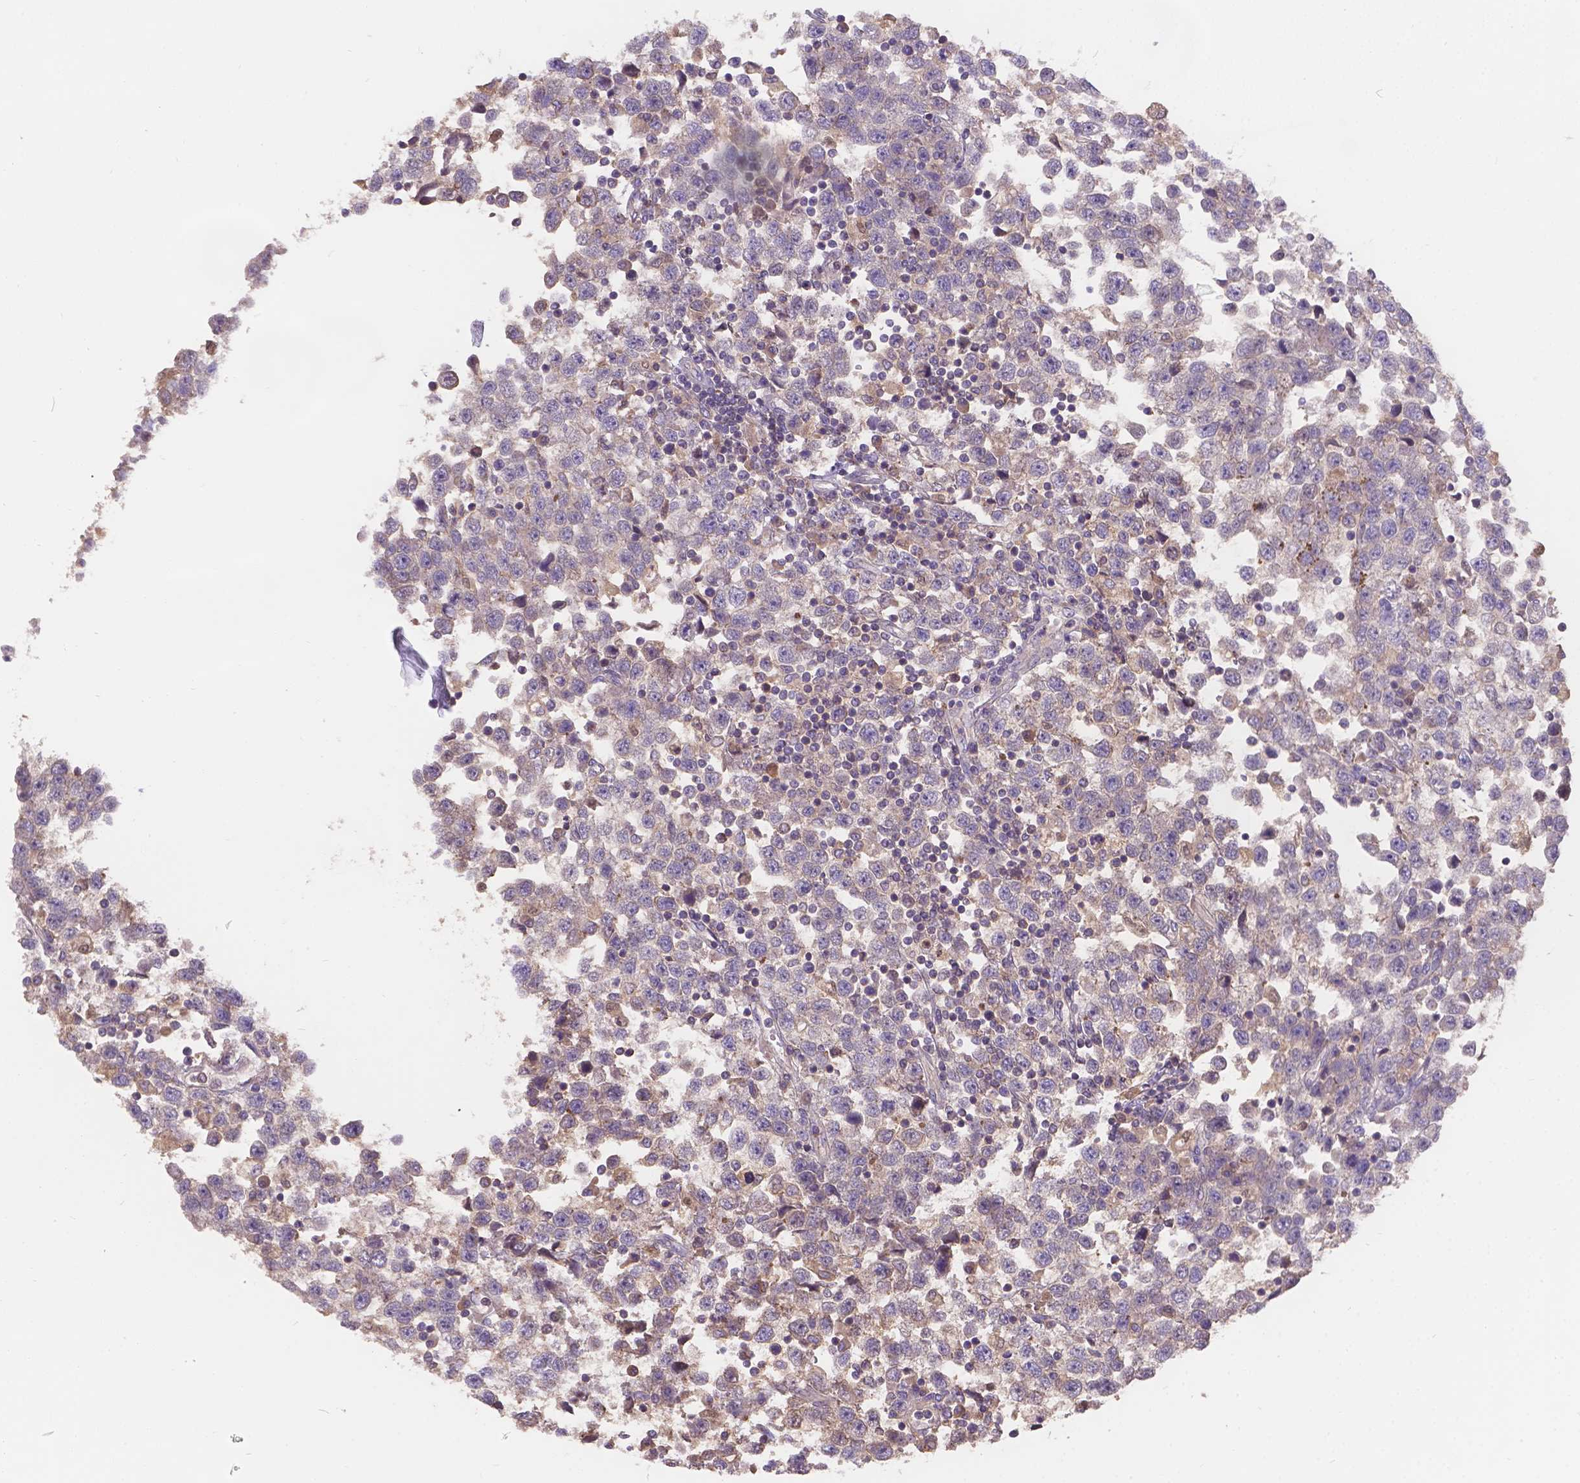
{"staining": {"intensity": "weak", "quantity": "25%-75%", "location": "cytoplasmic/membranous"}, "tissue": "testis cancer", "cell_type": "Tumor cells", "image_type": "cancer", "snomed": [{"axis": "morphology", "description": "Seminoma, NOS"}, {"axis": "topography", "description": "Testis"}], "caption": "This is an image of immunohistochemistry (IHC) staining of testis seminoma, which shows weak expression in the cytoplasmic/membranous of tumor cells.", "gene": "CDK10", "patient": {"sex": "male", "age": 34}}